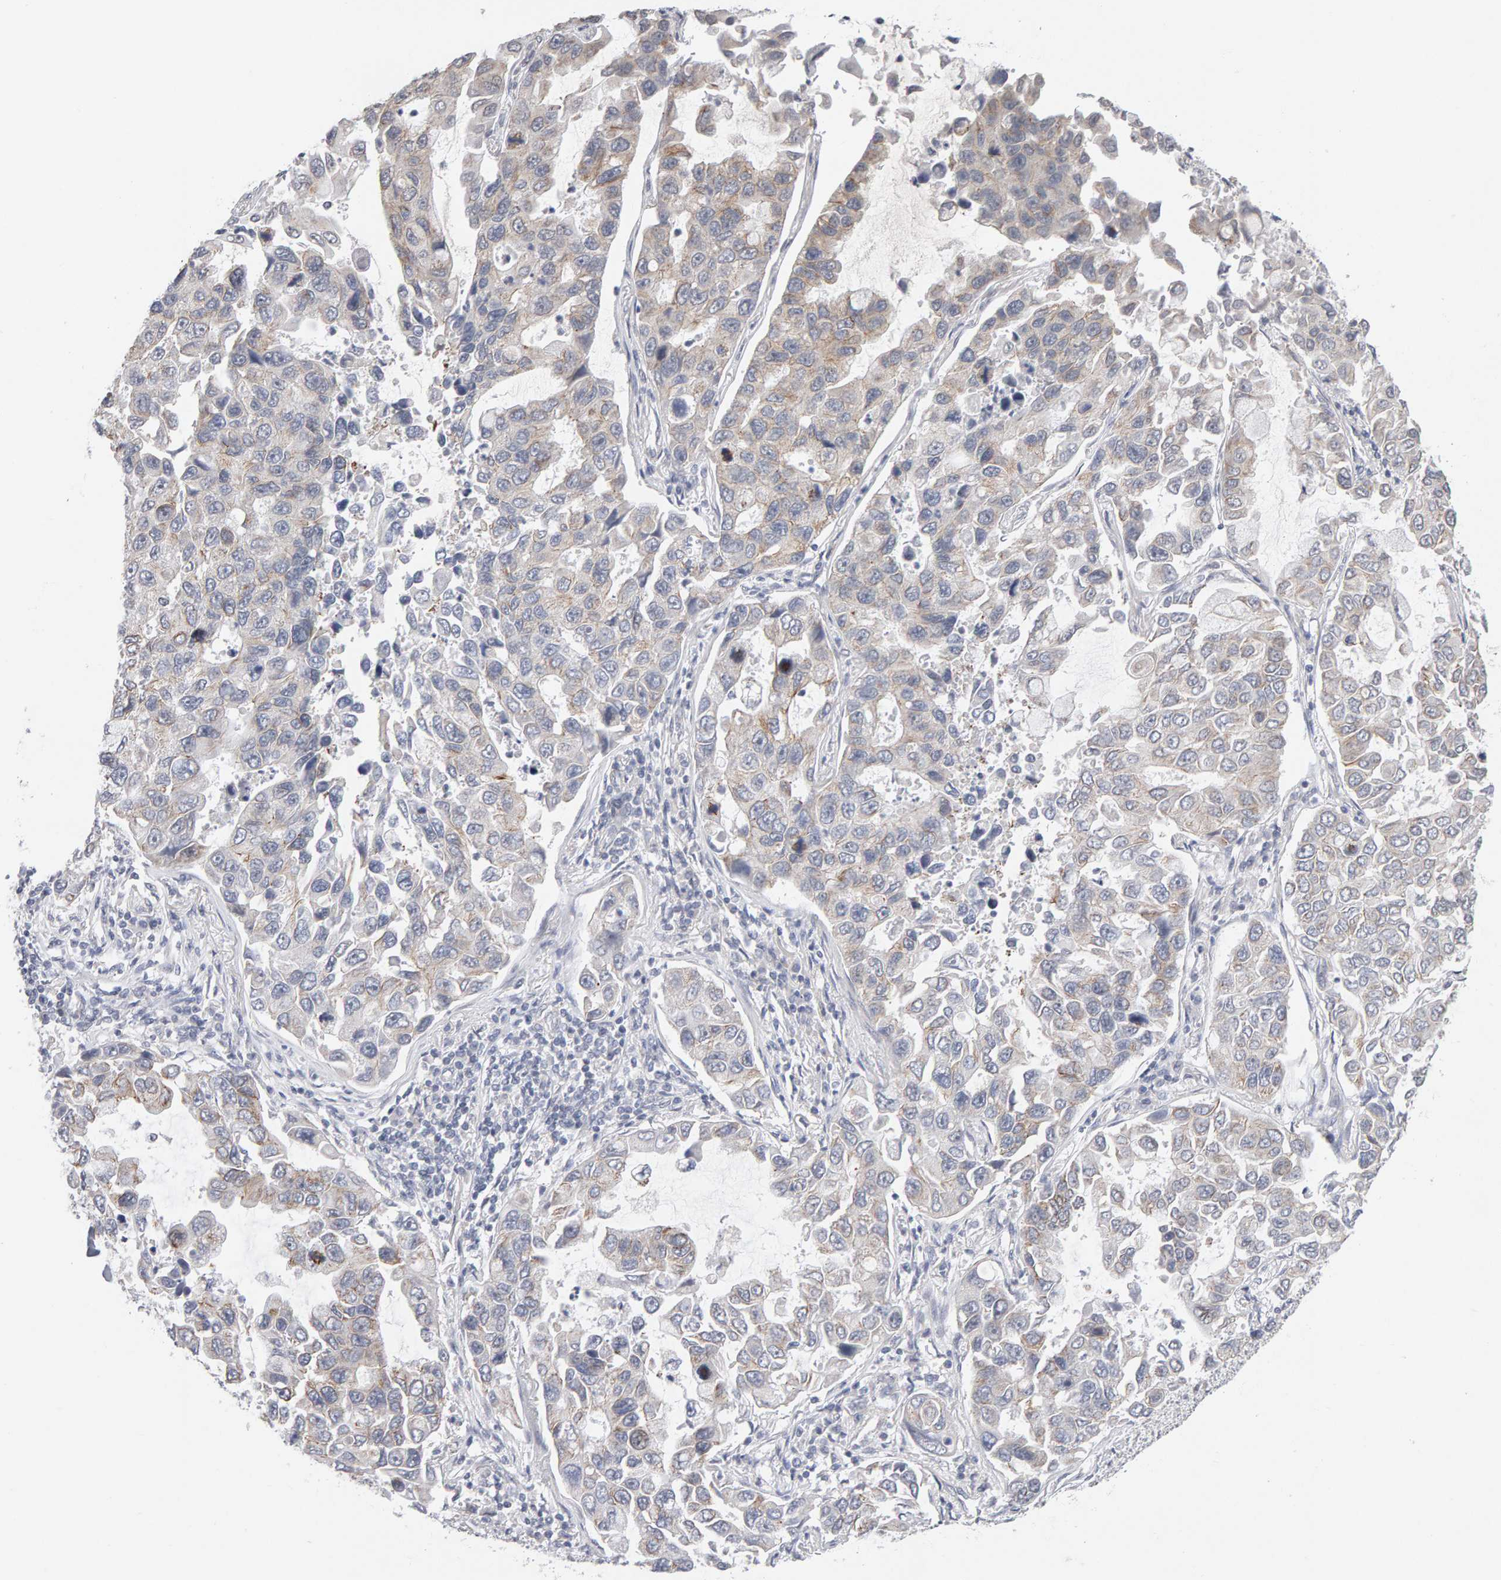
{"staining": {"intensity": "weak", "quantity": "<25%", "location": "cytoplasmic/membranous"}, "tissue": "lung cancer", "cell_type": "Tumor cells", "image_type": "cancer", "snomed": [{"axis": "morphology", "description": "Adenocarcinoma, NOS"}, {"axis": "topography", "description": "Lung"}], "caption": "Immunohistochemistry histopathology image of neoplastic tissue: lung cancer stained with DAB exhibits no significant protein positivity in tumor cells.", "gene": "HNF4A", "patient": {"sex": "male", "age": 64}}